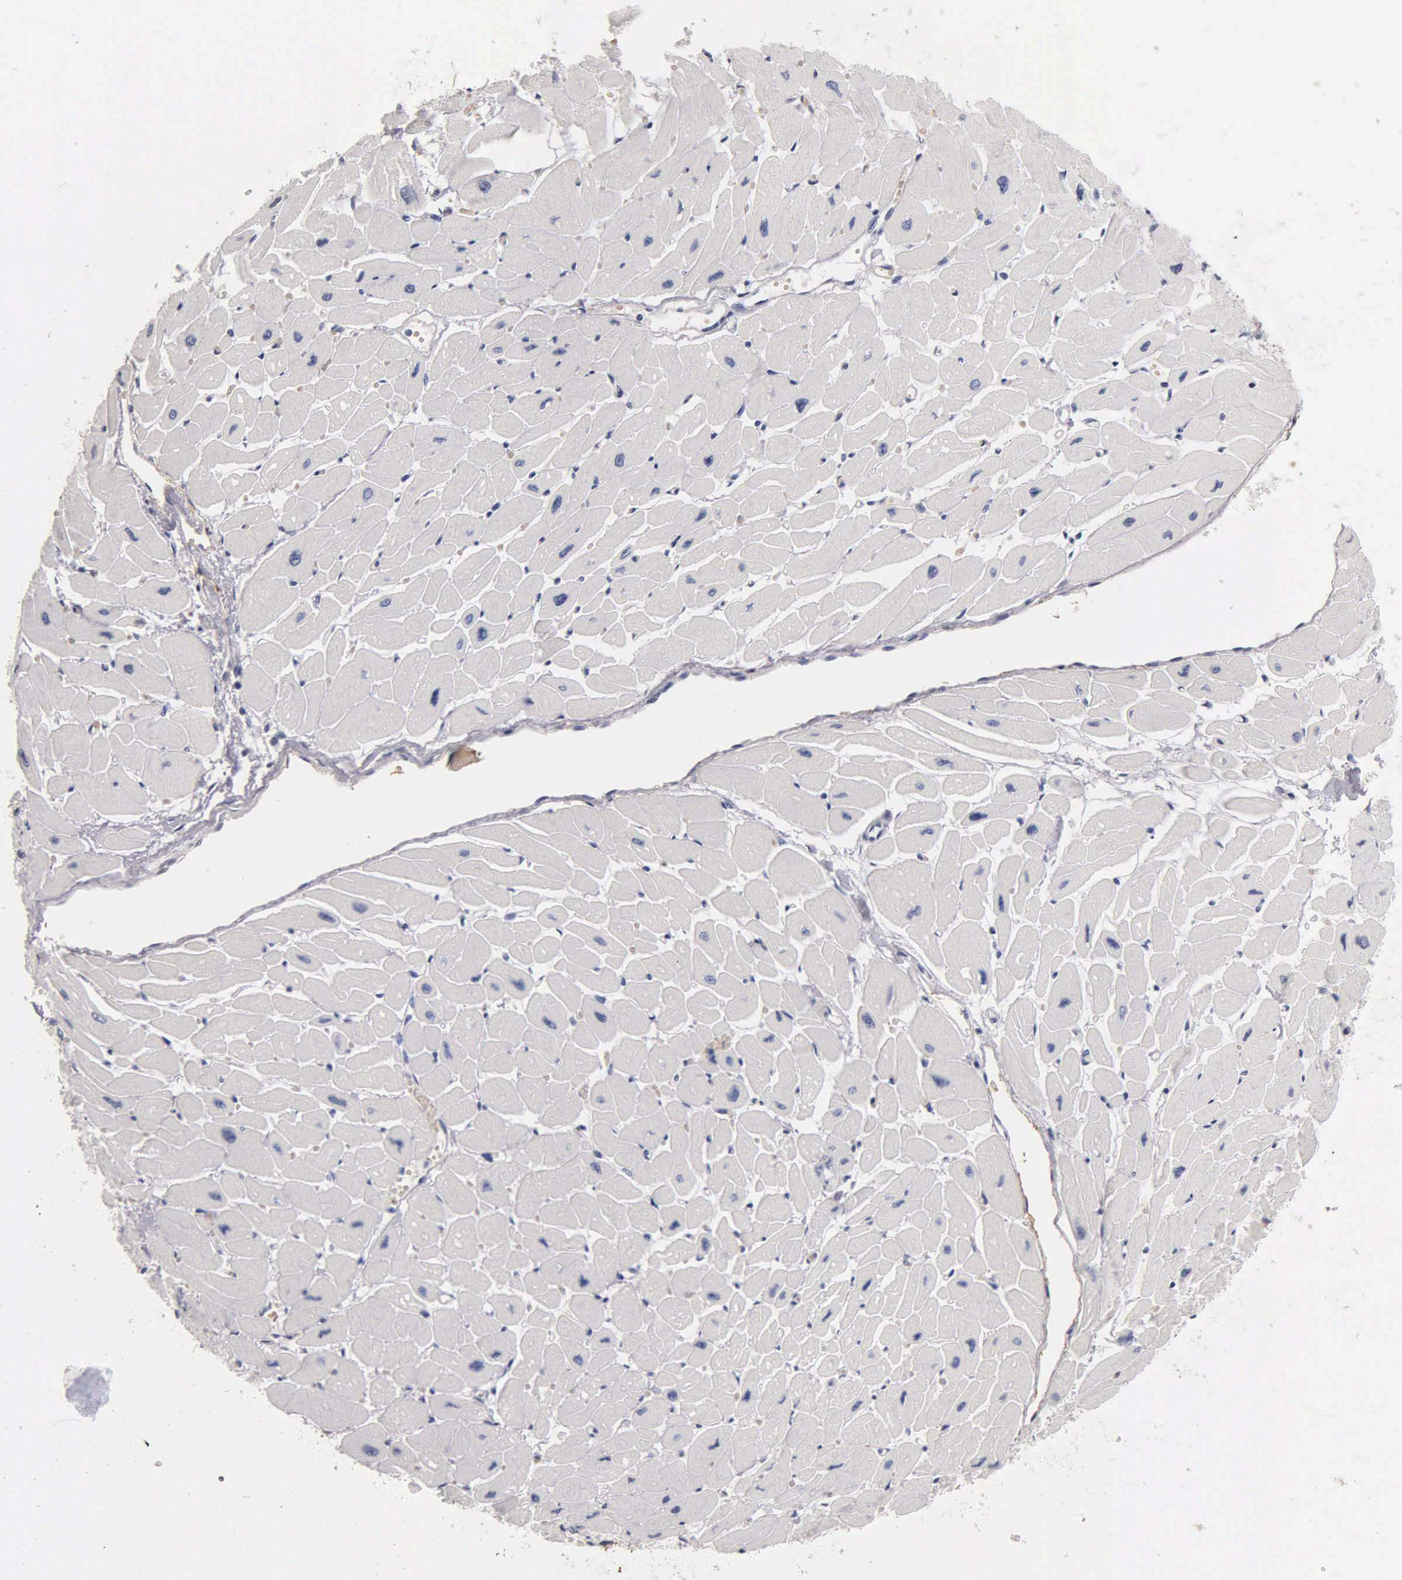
{"staining": {"intensity": "negative", "quantity": "none", "location": "none"}, "tissue": "heart muscle", "cell_type": "Cardiomyocytes", "image_type": "normal", "snomed": [{"axis": "morphology", "description": "Normal tissue, NOS"}, {"axis": "topography", "description": "Heart"}], "caption": "An IHC photomicrograph of unremarkable heart muscle is shown. There is no staining in cardiomyocytes of heart muscle.", "gene": "SST", "patient": {"sex": "female", "age": 54}}